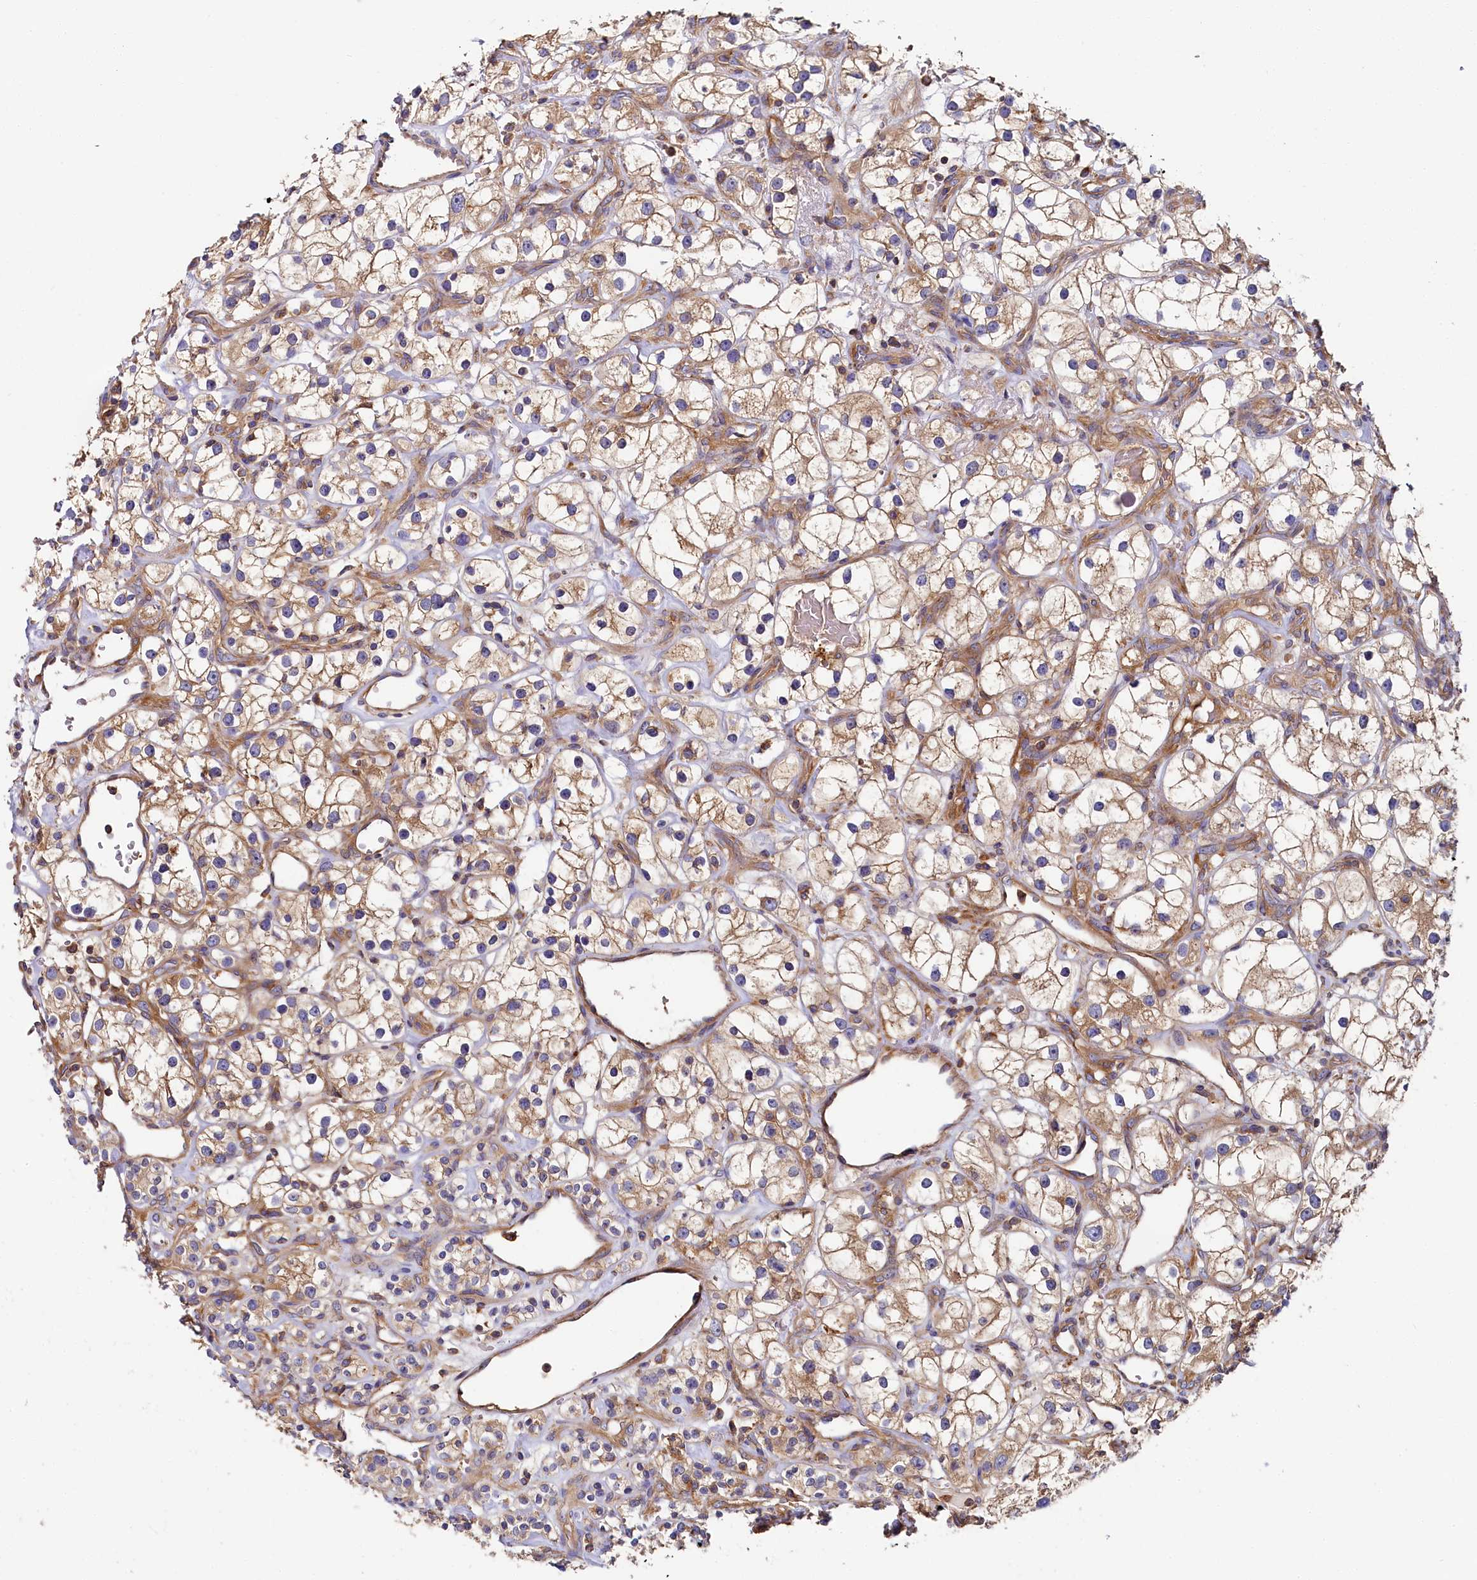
{"staining": {"intensity": "moderate", "quantity": "25%-75%", "location": "cytoplasmic/membranous"}, "tissue": "renal cancer", "cell_type": "Tumor cells", "image_type": "cancer", "snomed": [{"axis": "morphology", "description": "Adenocarcinoma, NOS"}, {"axis": "topography", "description": "Kidney"}], "caption": "A histopathology image of renal adenocarcinoma stained for a protein demonstrates moderate cytoplasmic/membranous brown staining in tumor cells. The staining was performed using DAB to visualize the protein expression in brown, while the nuclei were stained in blue with hematoxylin (Magnification: 20x).", "gene": "PPIP5K1", "patient": {"sex": "male", "age": 77}}